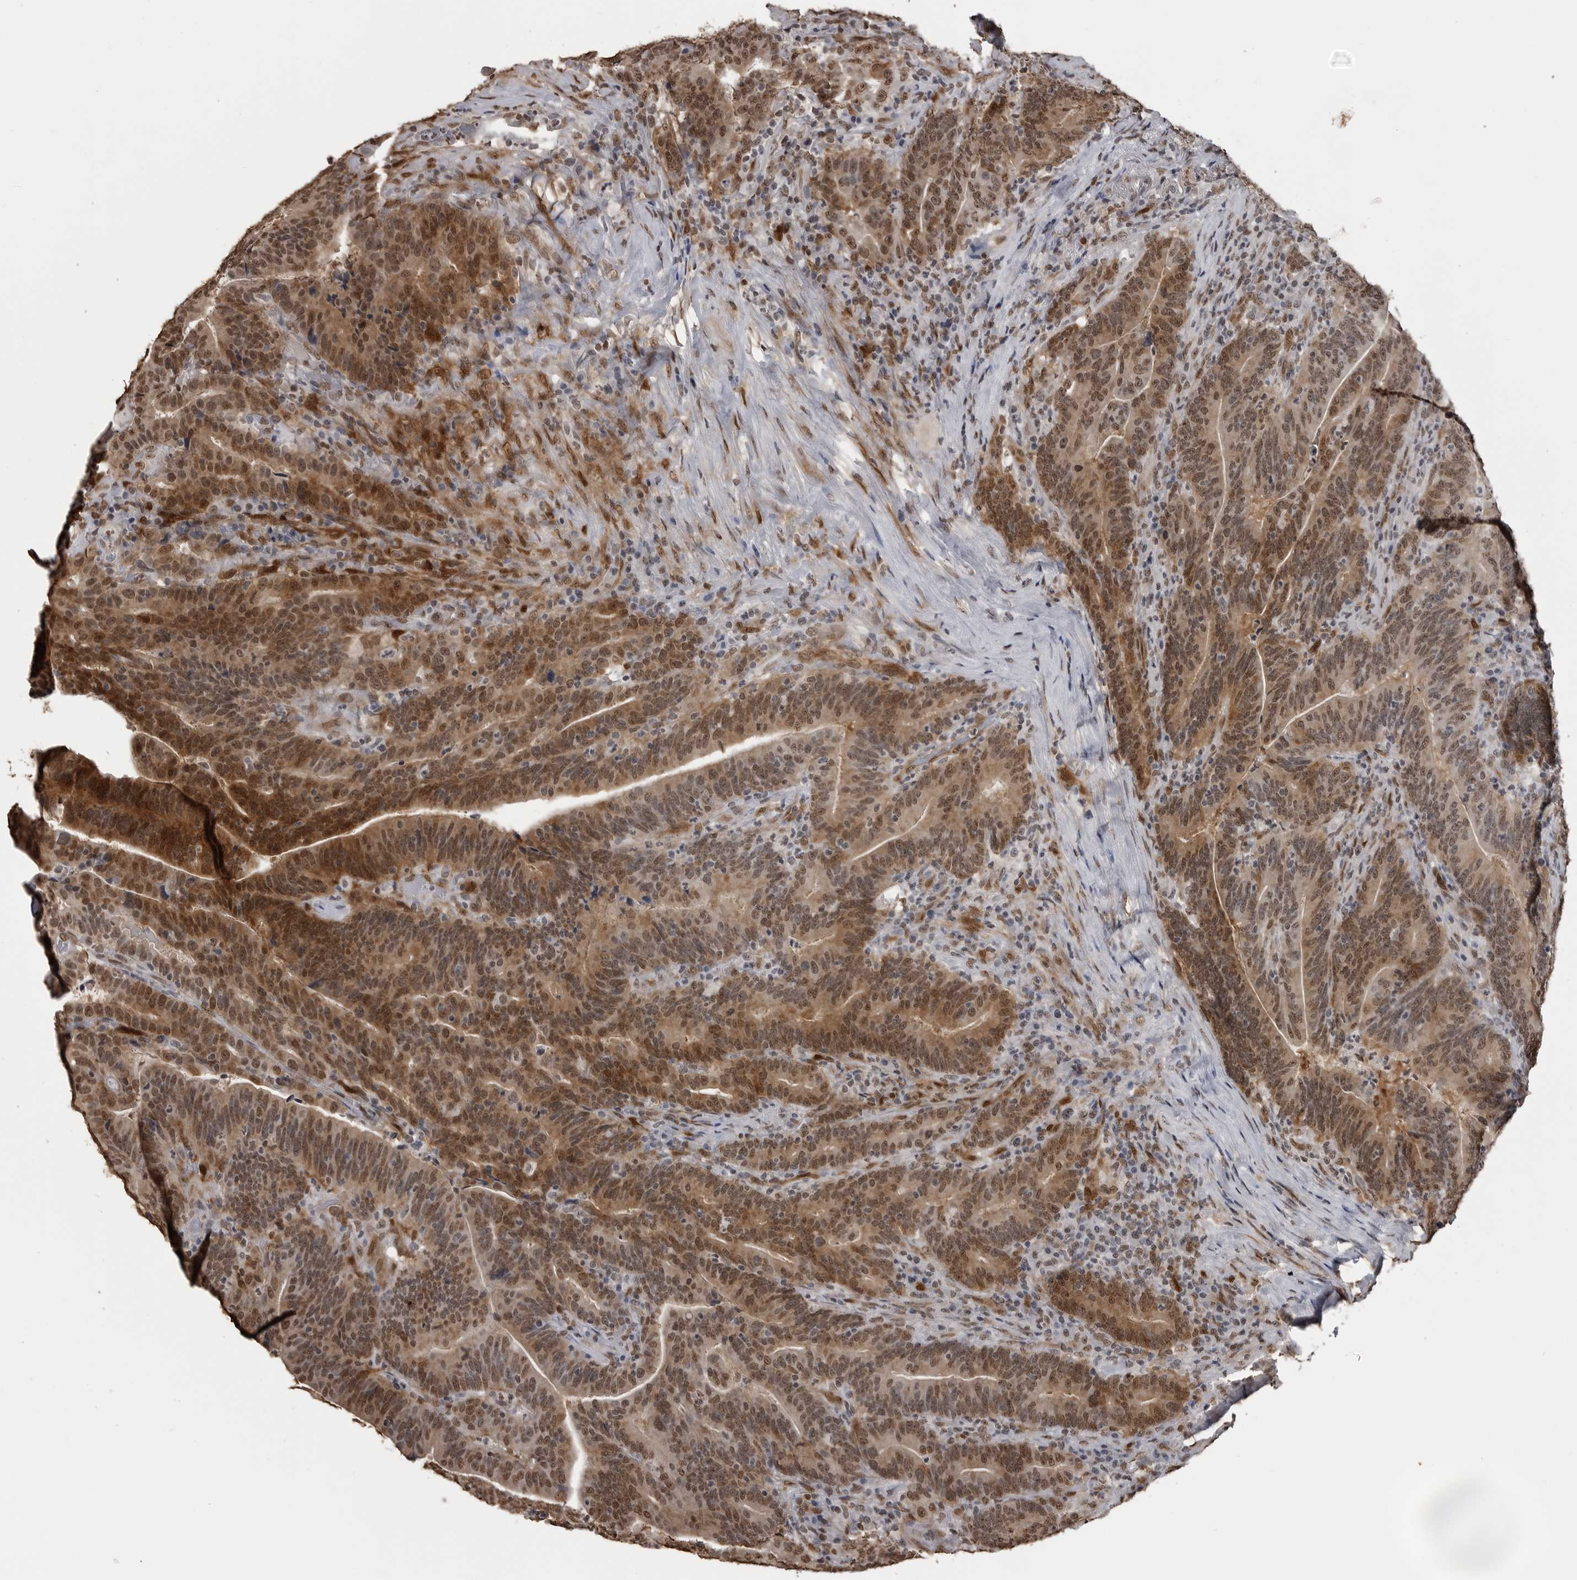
{"staining": {"intensity": "moderate", "quantity": ">75%", "location": "cytoplasmic/membranous,nuclear"}, "tissue": "colorectal cancer", "cell_type": "Tumor cells", "image_type": "cancer", "snomed": [{"axis": "morphology", "description": "Adenocarcinoma, NOS"}, {"axis": "topography", "description": "Colon"}], "caption": "Immunohistochemical staining of human colorectal cancer (adenocarcinoma) shows medium levels of moderate cytoplasmic/membranous and nuclear positivity in about >75% of tumor cells.", "gene": "SMAD2", "patient": {"sex": "female", "age": 66}}